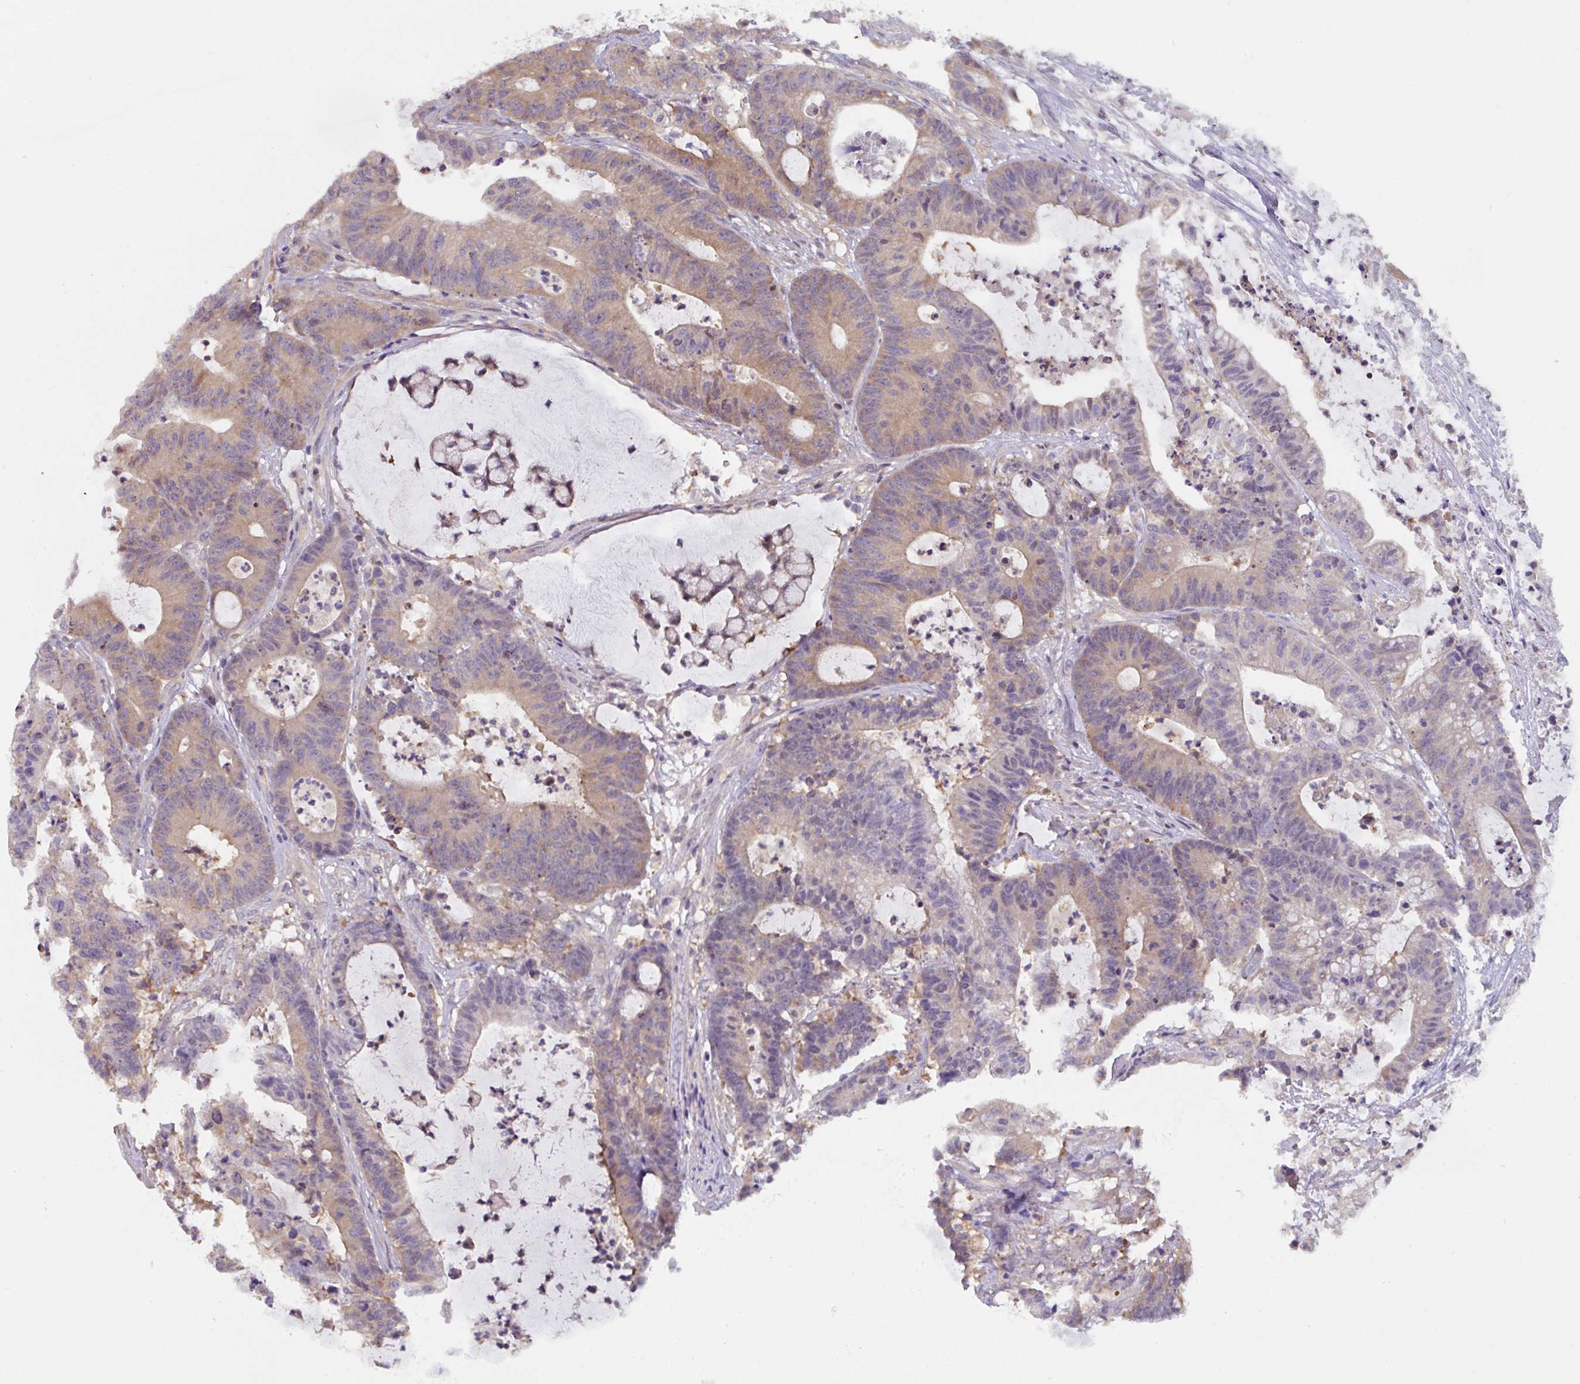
{"staining": {"intensity": "weak", "quantity": "25%-75%", "location": "cytoplasmic/membranous"}, "tissue": "colorectal cancer", "cell_type": "Tumor cells", "image_type": "cancer", "snomed": [{"axis": "morphology", "description": "Adenocarcinoma, NOS"}, {"axis": "topography", "description": "Colon"}], "caption": "Tumor cells show low levels of weak cytoplasmic/membranous positivity in approximately 25%-75% of cells in colorectal cancer. The protein of interest is stained brown, and the nuclei are stained in blue (DAB IHC with brightfield microscopy, high magnification).", "gene": "ST13", "patient": {"sex": "female", "age": 84}}